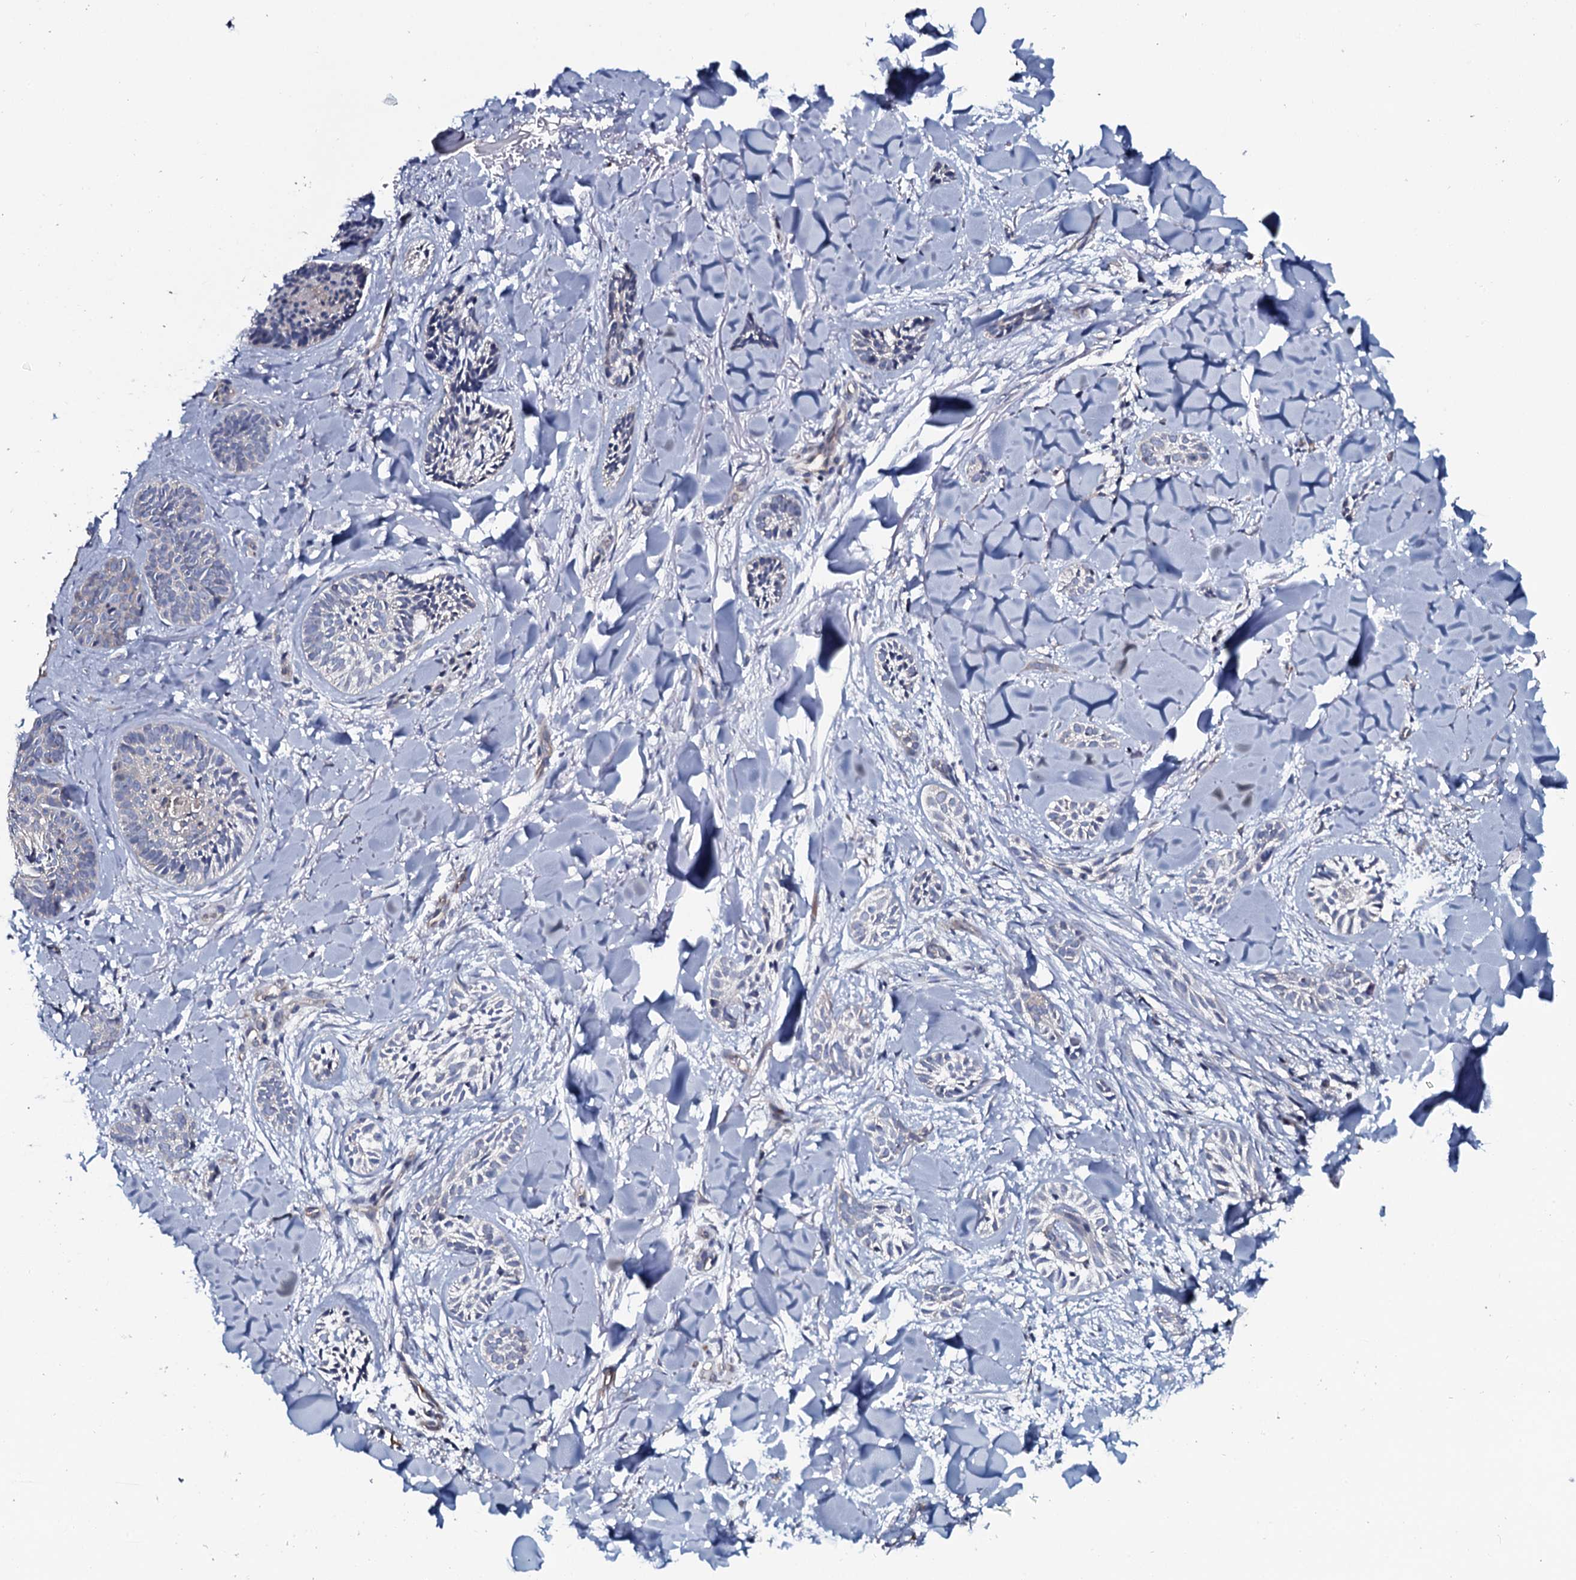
{"staining": {"intensity": "negative", "quantity": "none", "location": "none"}, "tissue": "skin cancer", "cell_type": "Tumor cells", "image_type": "cancer", "snomed": [{"axis": "morphology", "description": "Basal cell carcinoma"}, {"axis": "topography", "description": "Skin"}], "caption": "IHC photomicrograph of human skin cancer (basal cell carcinoma) stained for a protein (brown), which reveals no expression in tumor cells. (Stains: DAB (3,3'-diaminobenzidine) IHC with hematoxylin counter stain, Microscopy: brightfield microscopy at high magnification).", "gene": "TMEM151A", "patient": {"sex": "female", "age": 59}}